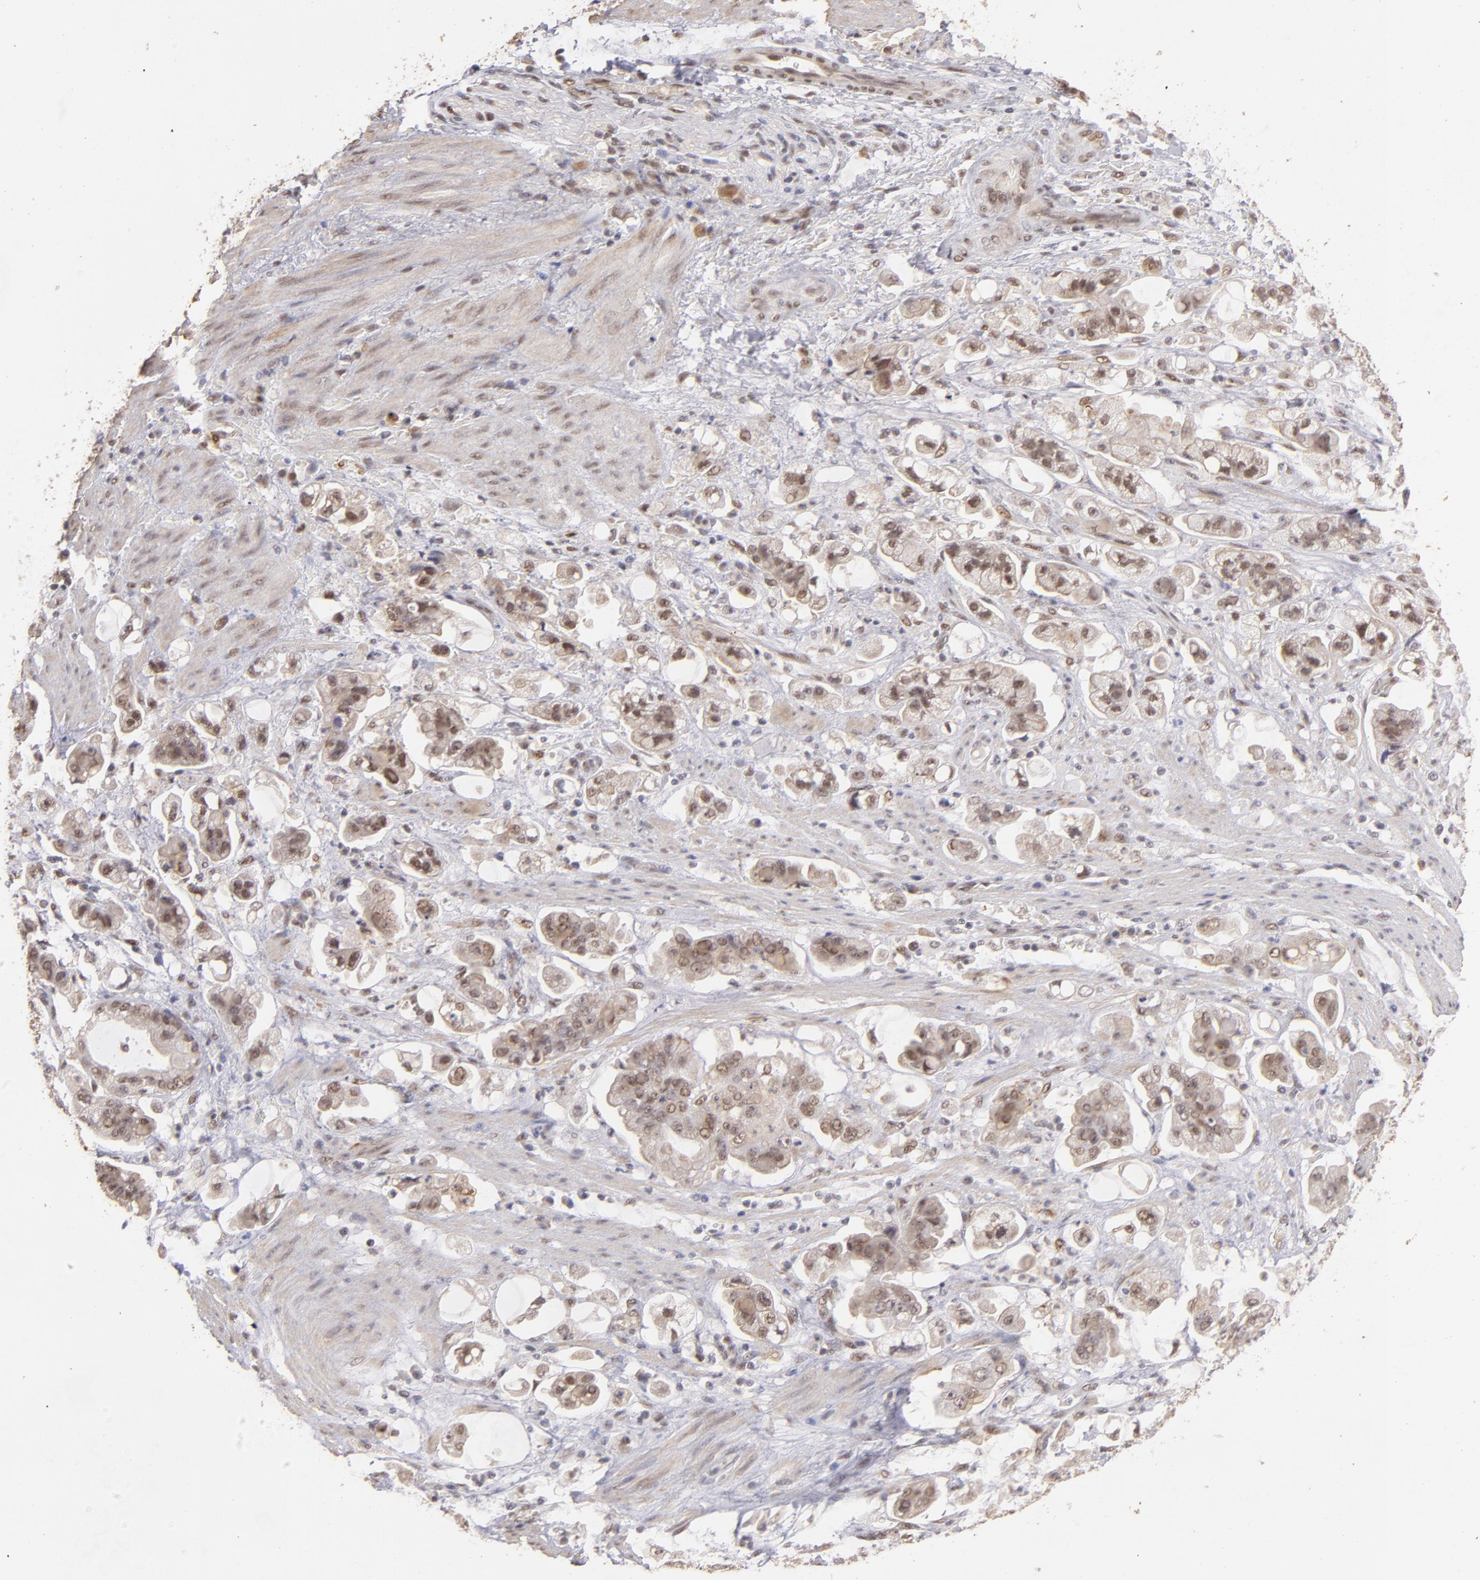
{"staining": {"intensity": "moderate", "quantity": ">75%", "location": "cytoplasmic/membranous,nuclear"}, "tissue": "stomach cancer", "cell_type": "Tumor cells", "image_type": "cancer", "snomed": [{"axis": "morphology", "description": "Adenocarcinoma, NOS"}, {"axis": "topography", "description": "Stomach"}], "caption": "Stomach adenocarcinoma tissue exhibits moderate cytoplasmic/membranous and nuclear positivity in about >75% of tumor cells, visualized by immunohistochemistry.", "gene": "CLOCK", "patient": {"sex": "male", "age": 62}}